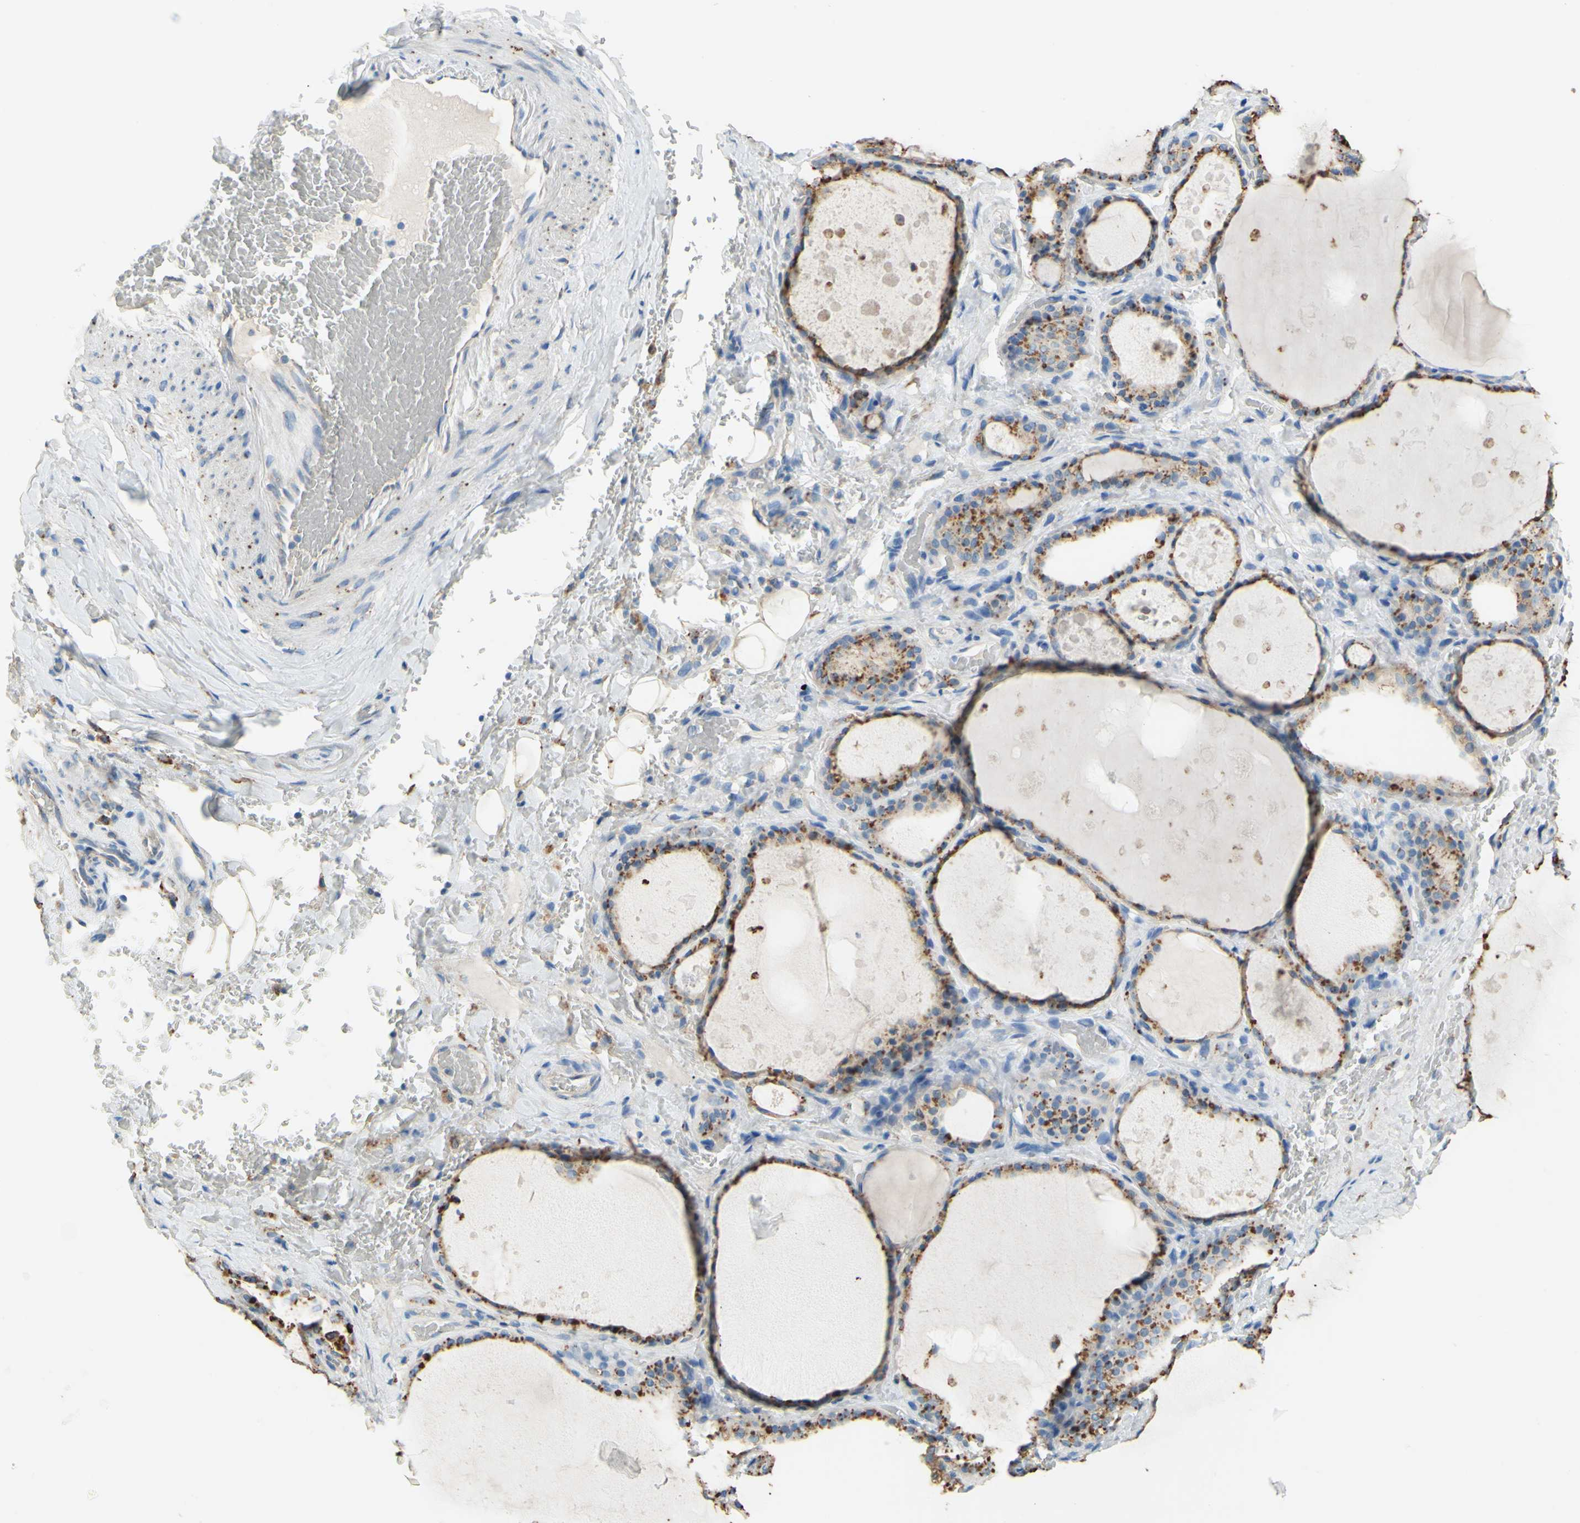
{"staining": {"intensity": "moderate", "quantity": ">75%", "location": "cytoplasmic/membranous"}, "tissue": "thyroid gland", "cell_type": "Glandular cells", "image_type": "normal", "snomed": [{"axis": "morphology", "description": "Normal tissue, NOS"}, {"axis": "topography", "description": "Thyroid gland"}], "caption": "Brown immunohistochemical staining in unremarkable human thyroid gland exhibits moderate cytoplasmic/membranous positivity in about >75% of glandular cells. (DAB (3,3'-diaminobenzidine) = brown stain, brightfield microscopy at high magnification).", "gene": "CTSD", "patient": {"sex": "male", "age": 61}}